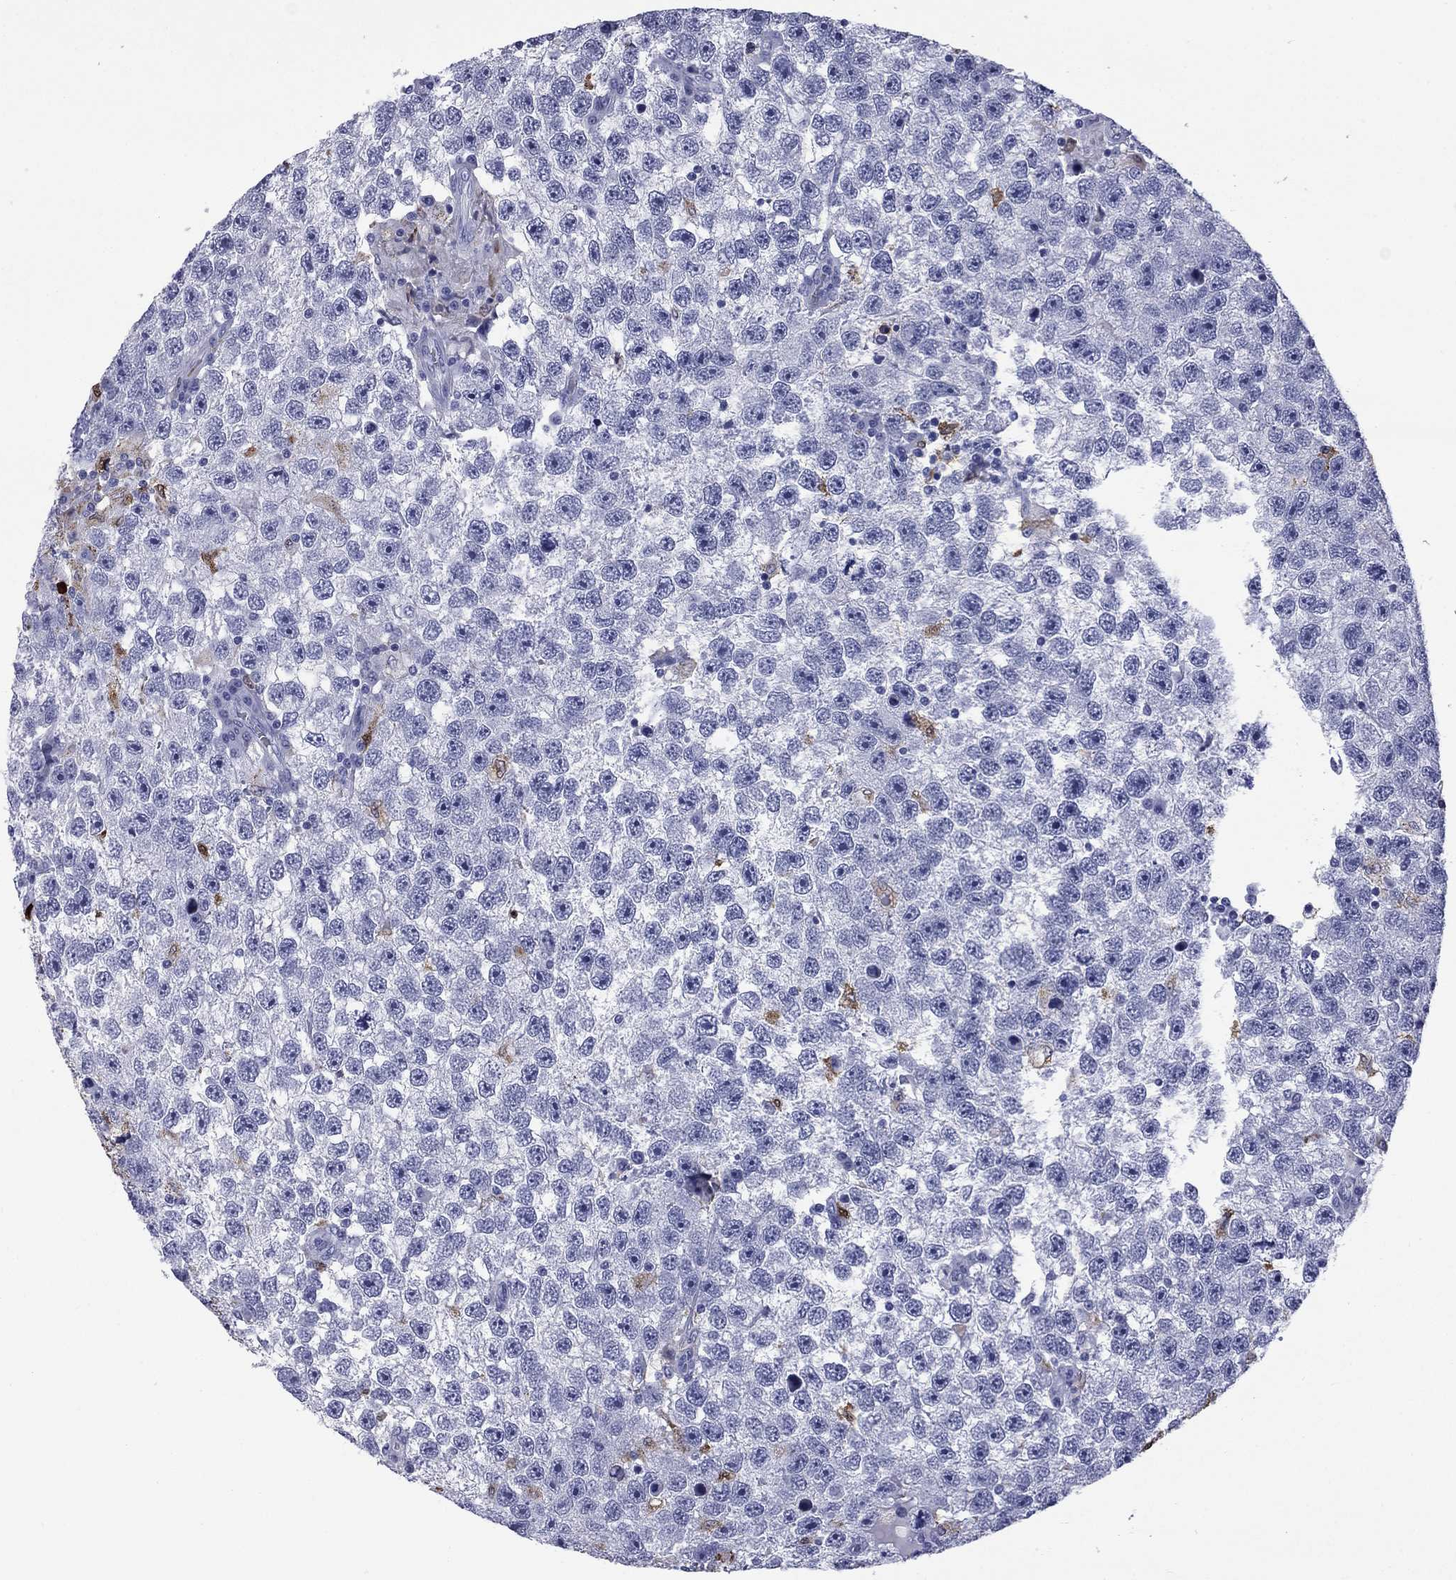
{"staining": {"intensity": "negative", "quantity": "none", "location": "none"}, "tissue": "testis cancer", "cell_type": "Tumor cells", "image_type": "cancer", "snomed": [{"axis": "morphology", "description": "Seminoma, NOS"}, {"axis": "topography", "description": "Testis"}], "caption": "DAB (3,3'-diaminobenzidine) immunohistochemical staining of testis cancer displays no significant expression in tumor cells. (Stains: DAB (3,3'-diaminobenzidine) immunohistochemistry (IHC) with hematoxylin counter stain, Microscopy: brightfield microscopy at high magnification).", "gene": "TRIM29", "patient": {"sex": "male", "age": 26}}